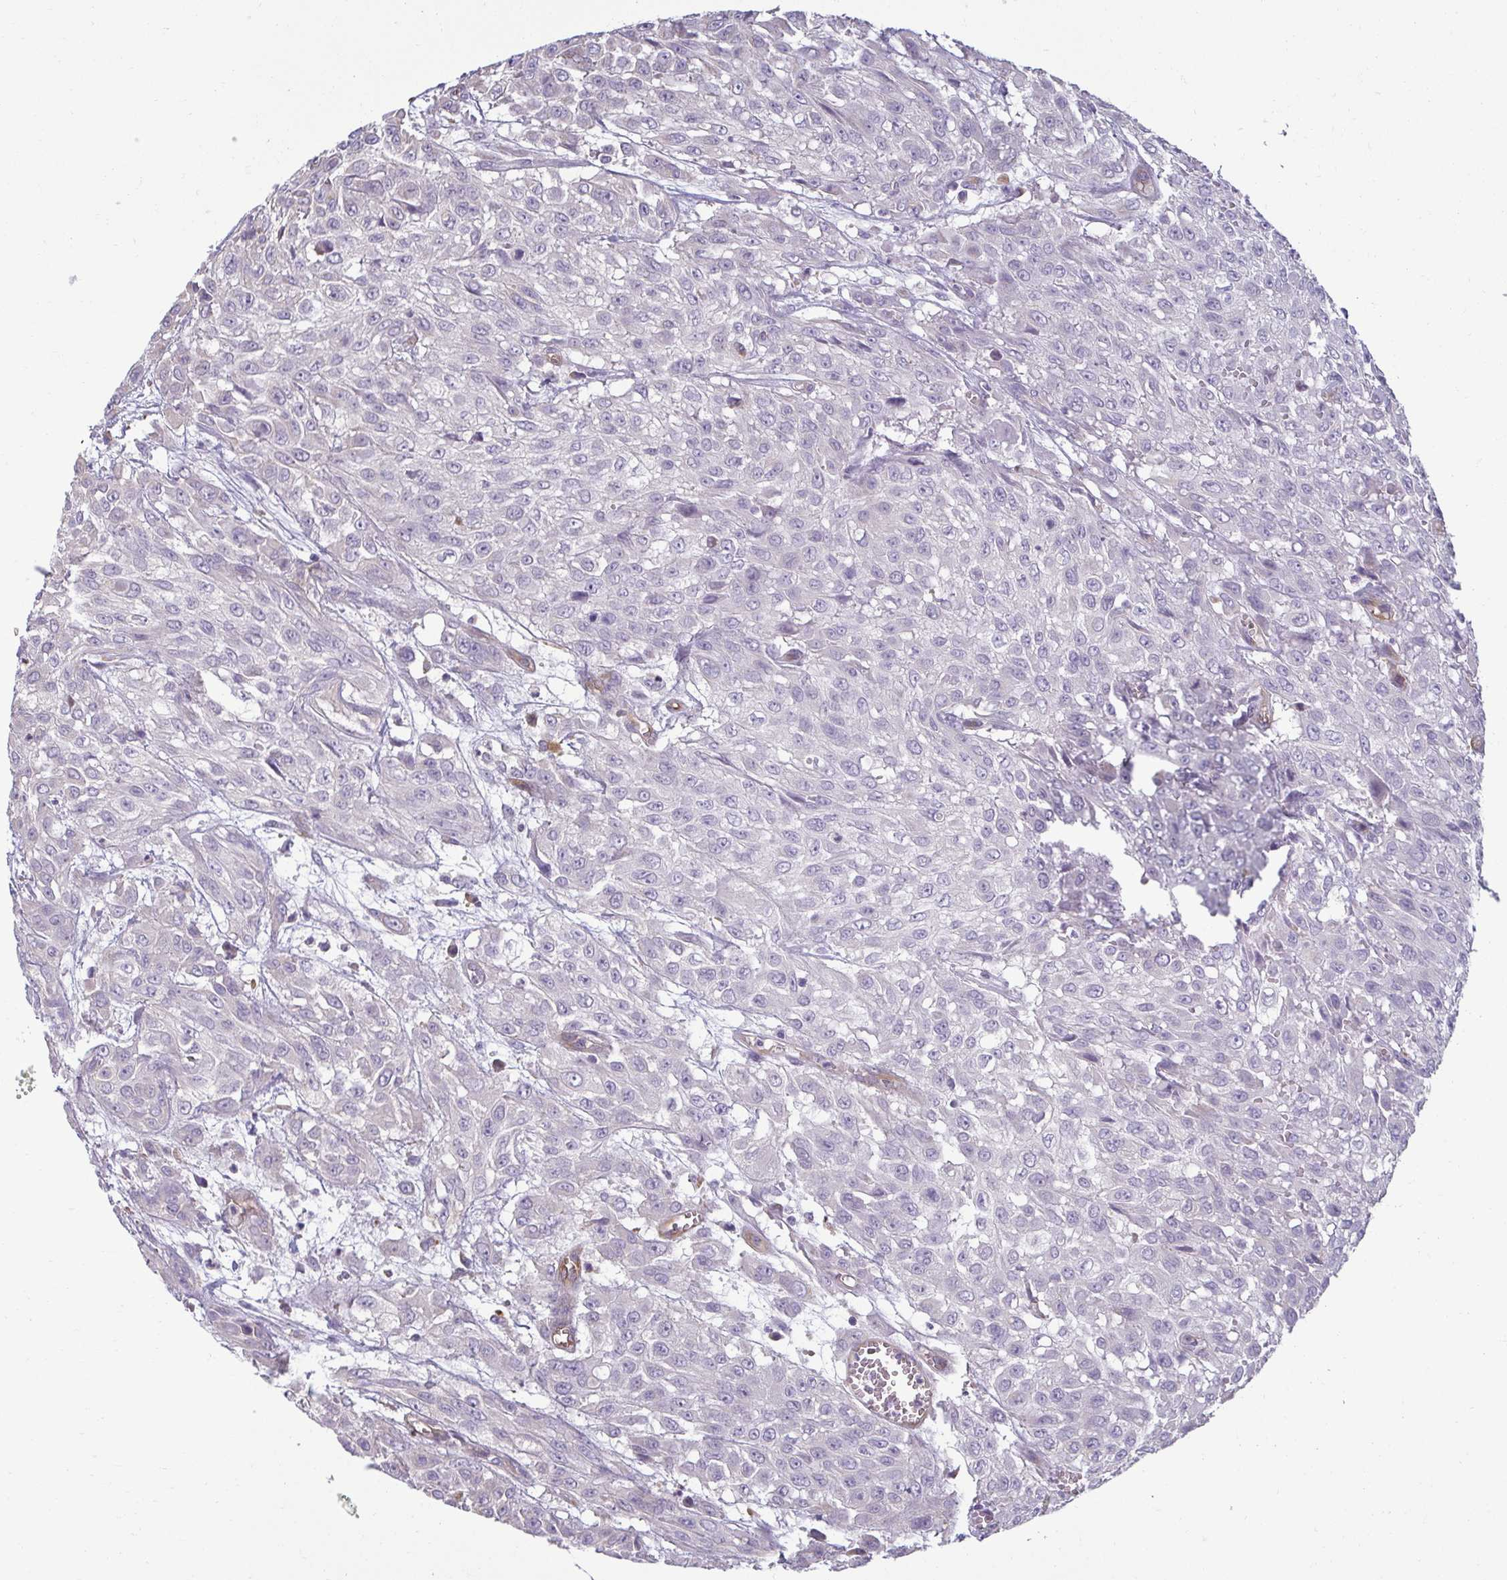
{"staining": {"intensity": "negative", "quantity": "none", "location": "none"}, "tissue": "urothelial cancer", "cell_type": "Tumor cells", "image_type": "cancer", "snomed": [{"axis": "morphology", "description": "Urothelial carcinoma, High grade"}, {"axis": "topography", "description": "Urinary bladder"}], "caption": "Immunohistochemistry (IHC) of urothelial carcinoma (high-grade) reveals no expression in tumor cells.", "gene": "PDE2A", "patient": {"sex": "male", "age": 57}}